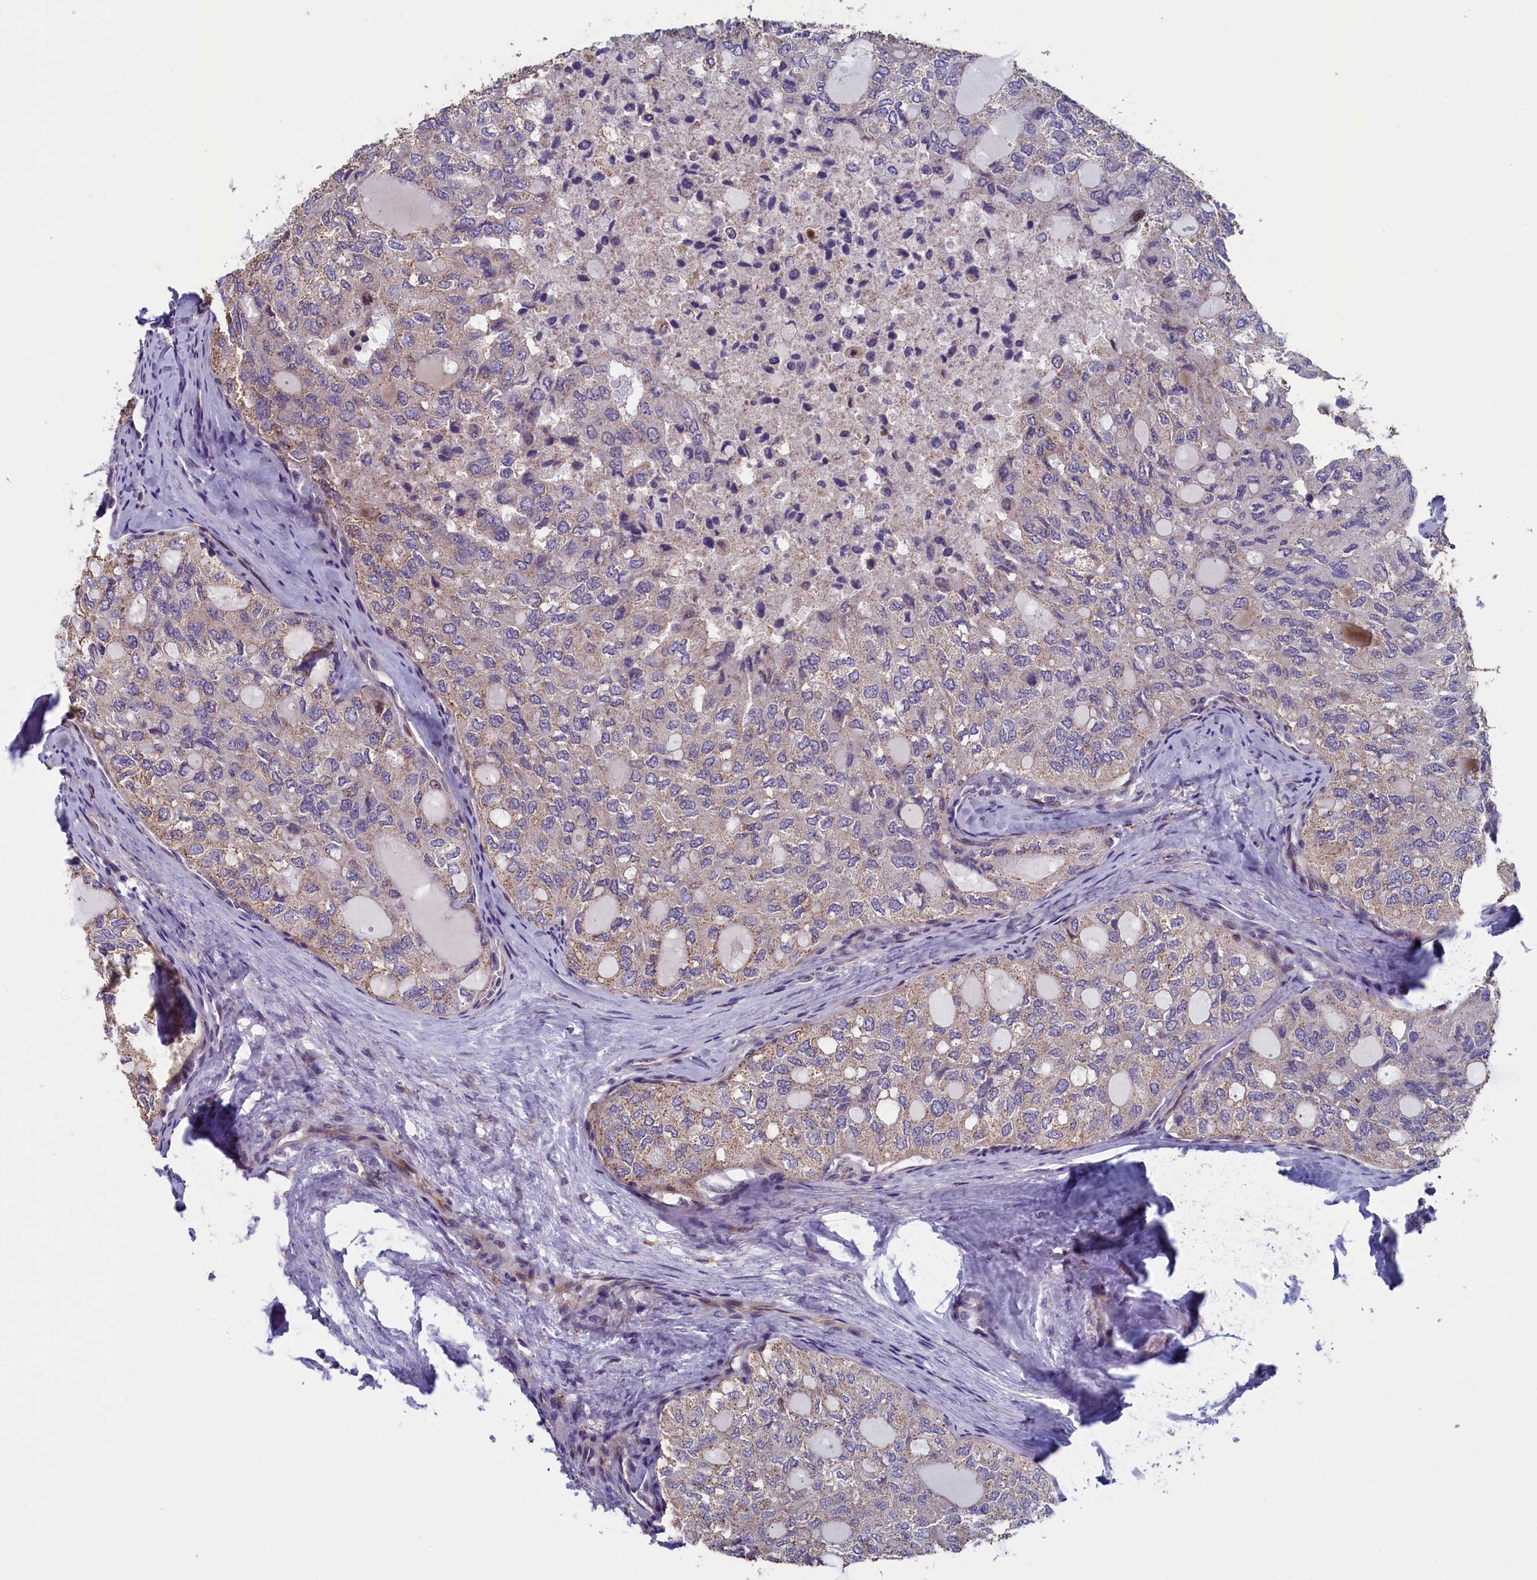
{"staining": {"intensity": "weak", "quantity": "<25%", "location": "cytoplasmic/membranous"}, "tissue": "thyroid cancer", "cell_type": "Tumor cells", "image_type": "cancer", "snomed": [{"axis": "morphology", "description": "Follicular adenoma carcinoma, NOS"}, {"axis": "topography", "description": "Thyroid gland"}], "caption": "Immunohistochemistry histopathology image of human thyroid cancer stained for a protein (brown), which displays no expression in tumor cells.", "gene": "ANKRD39", "patient": {"sex": "male", "age": 75}}